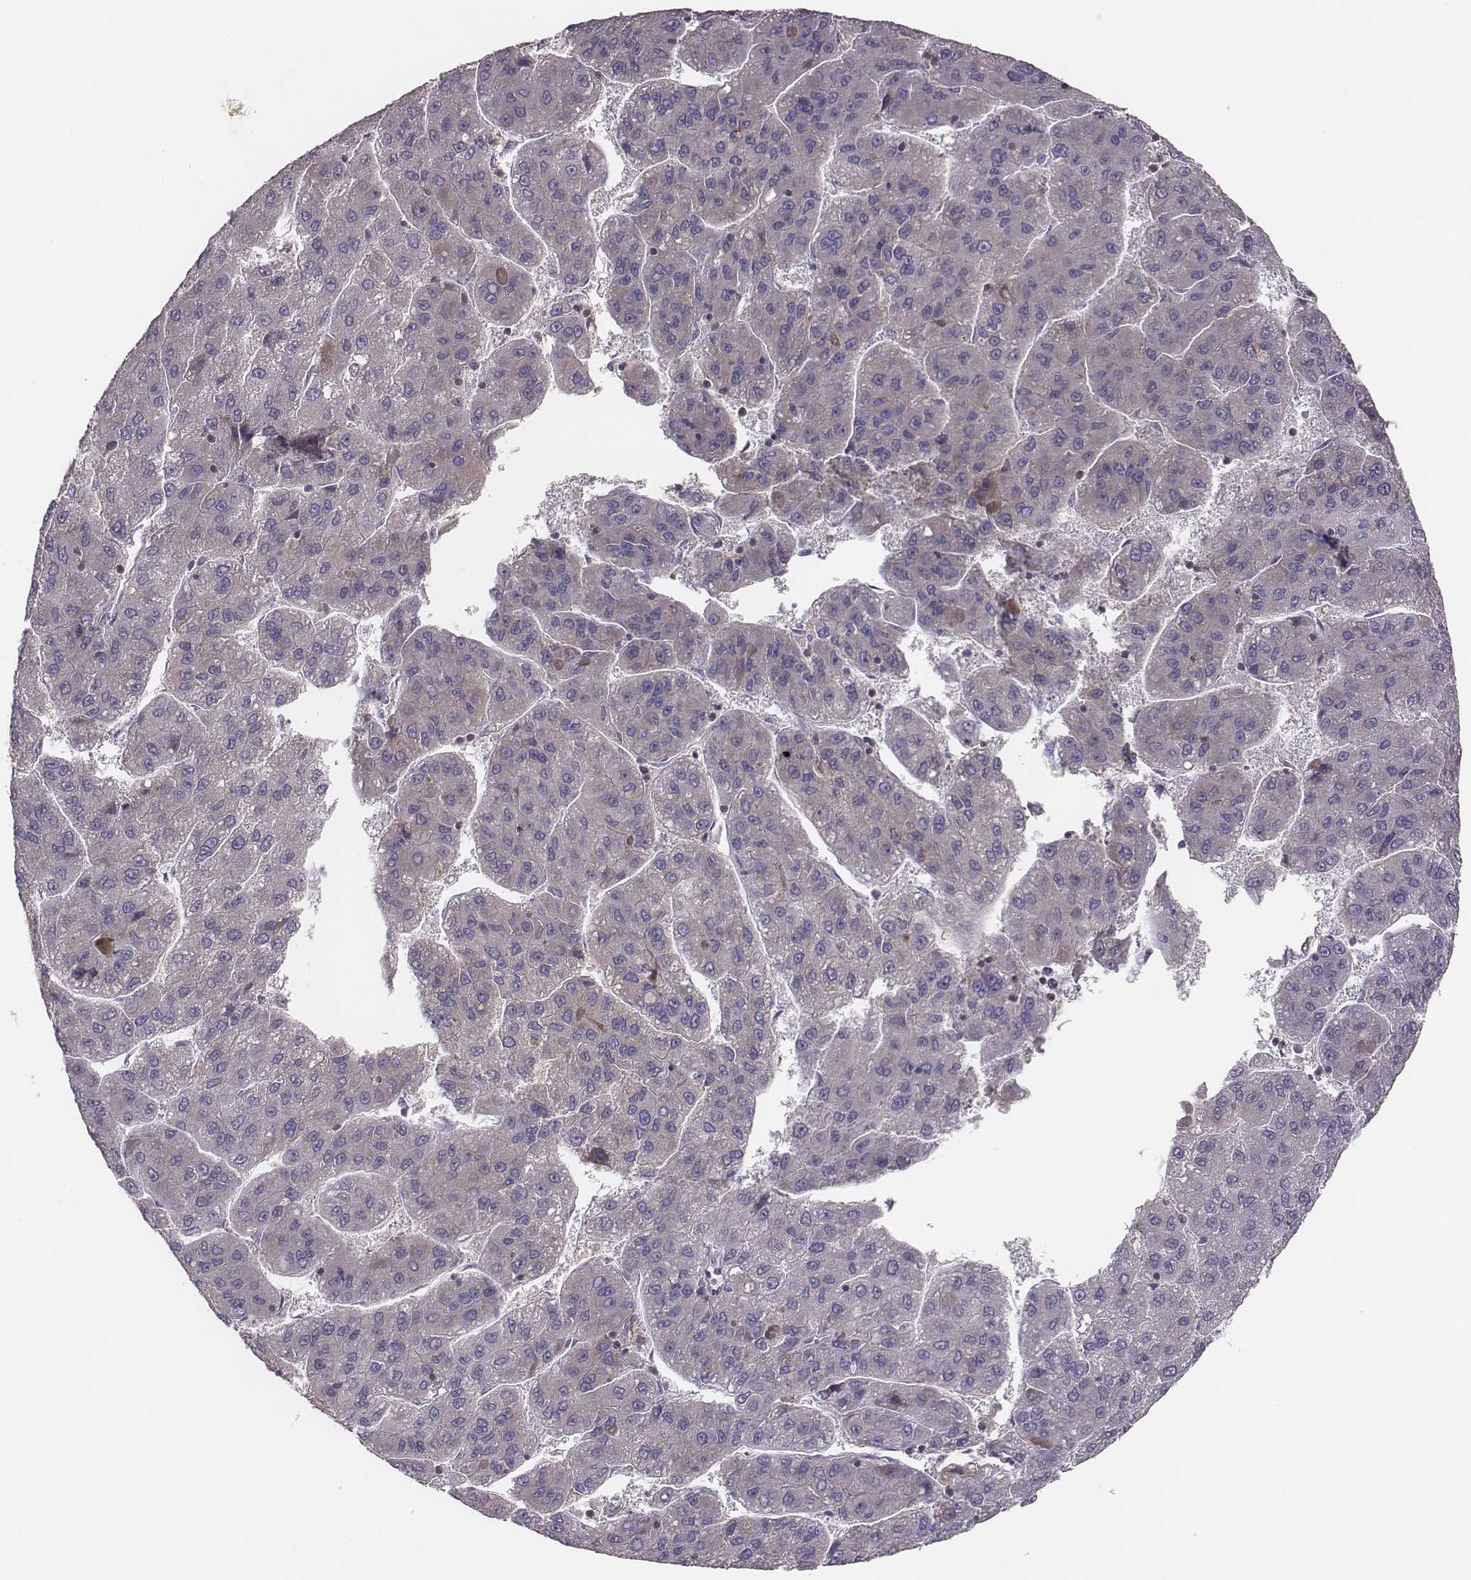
{"staining": {"intensity": "negative", "quantity": "none", "location": "none"}, "tissue": "liver cancer", "cell_type": "Tumor cells", "image_type": "cancer", "snomed": [{"axis": "morphology", "description": "Carcinoma, Hepatocellular, NOS"}, {"axis": "topography", "description": "Liver"}], "caption": "Human liver hepatocellular carcinoma stained for a protein using immunohistochemistry reveals no expression in tumor cells.", "gene": "CAD", "patient": {"sex": "female", "age": 82}}